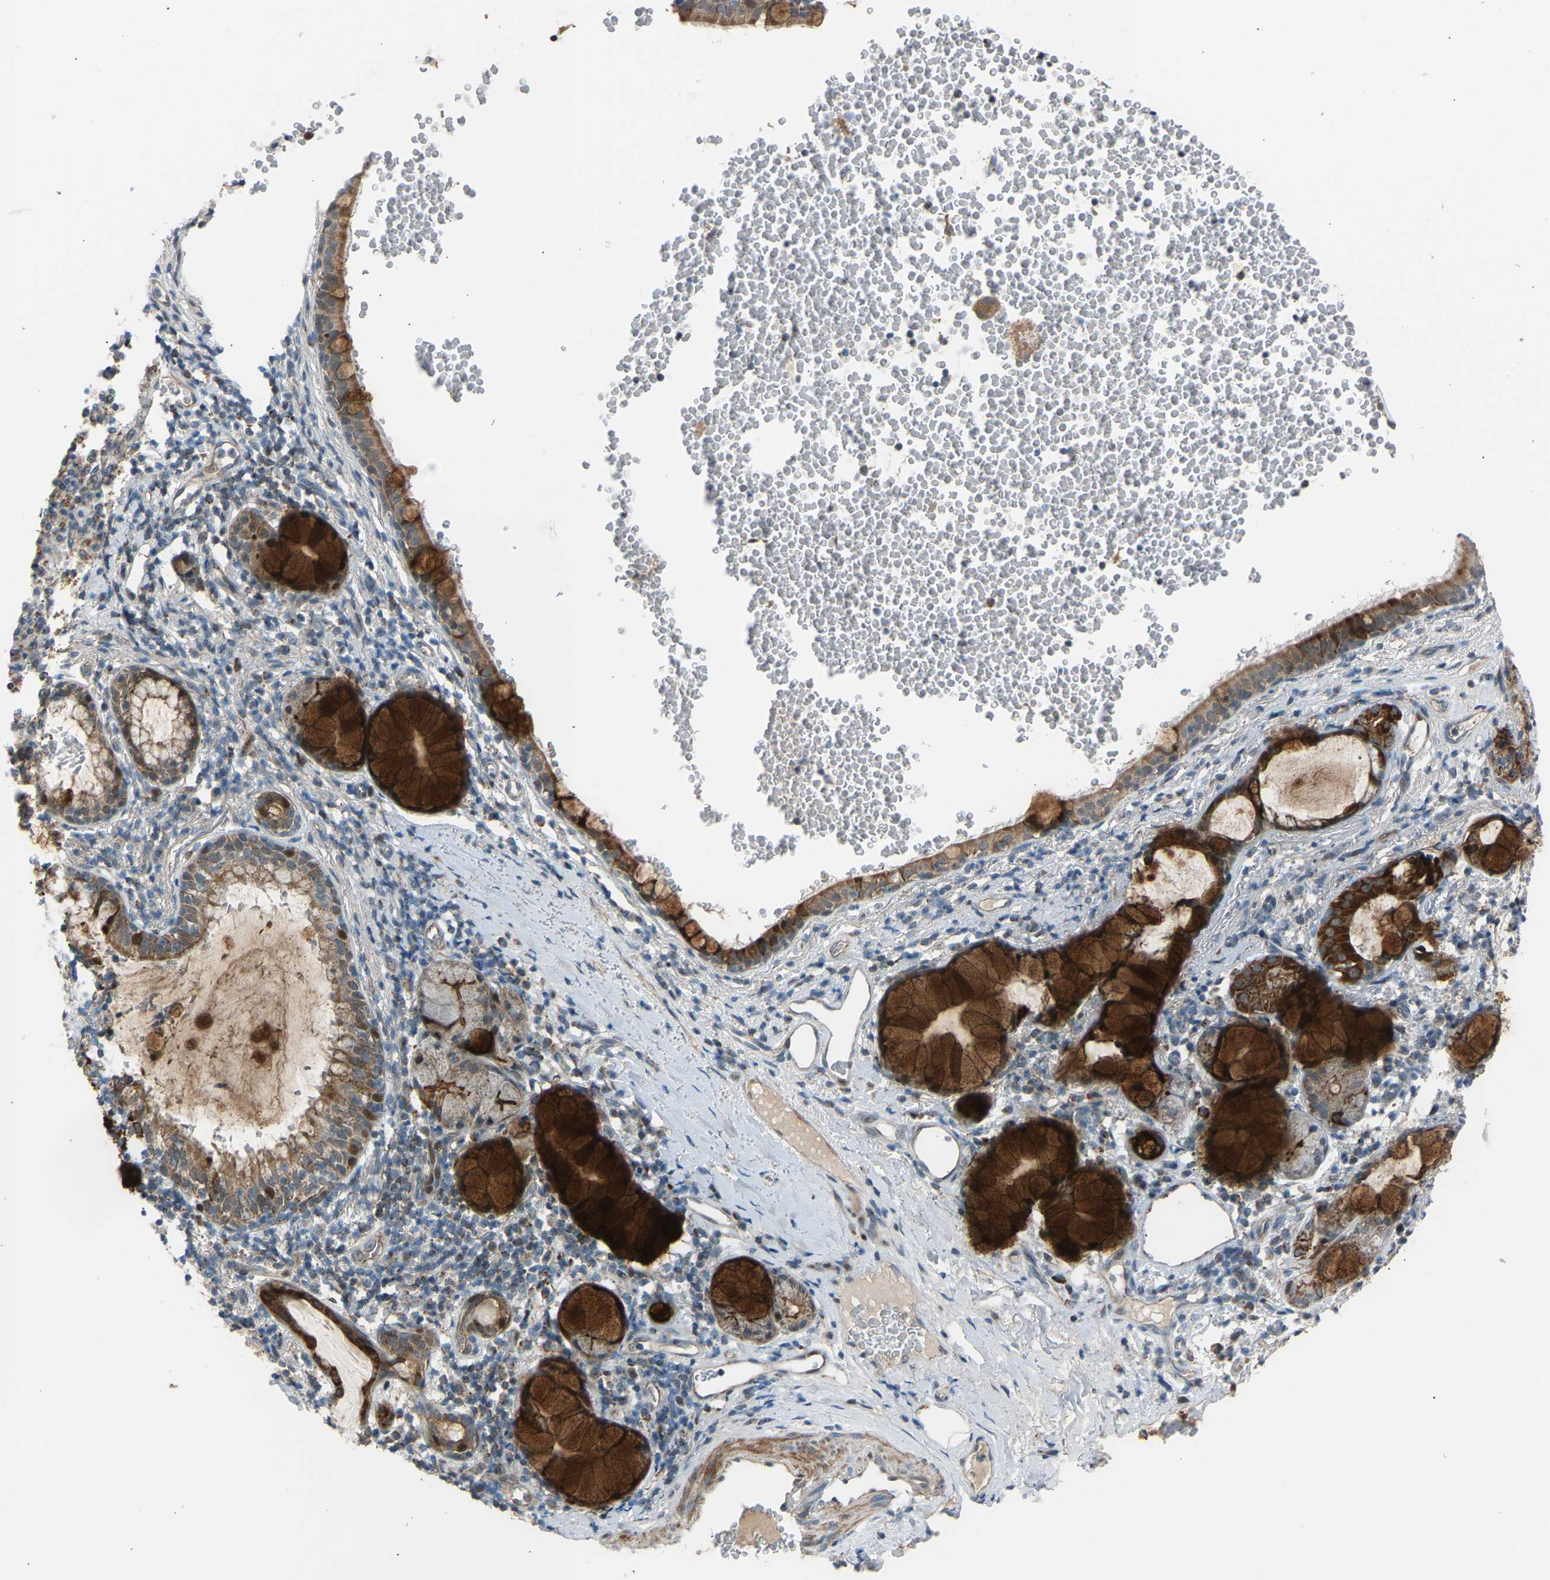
{"staining": {"intensity": "moderate", "quantity": ">75%", "location": "cytoplasmic/membranous,nuclear"}, "tissue": "bronchus", "cell_type": "Respiratory epithelial cells", "image_type": "normal", "snomed": [{"axis": "morphology", "description": "Normal tissue, NOS"}, {"axis": "morphology", "description": "Inflammation, NOS"}, {"axis": "topography", "description": "Cartilage tissue"}, {"axis": "topography", "description": "Bronchus"}], "caption": "Moderate cytoplasmic/membranous,nuclear protein staining is present in about >75% of respiratory epithelial cells in bronchus. The protein of interest is stained brown, and the nuclei are stained in blue (DAB IHC with brightfield microscopy, high magnification).", "gene": "VPS41", "patient": {"sex": "male", "age": 77}}